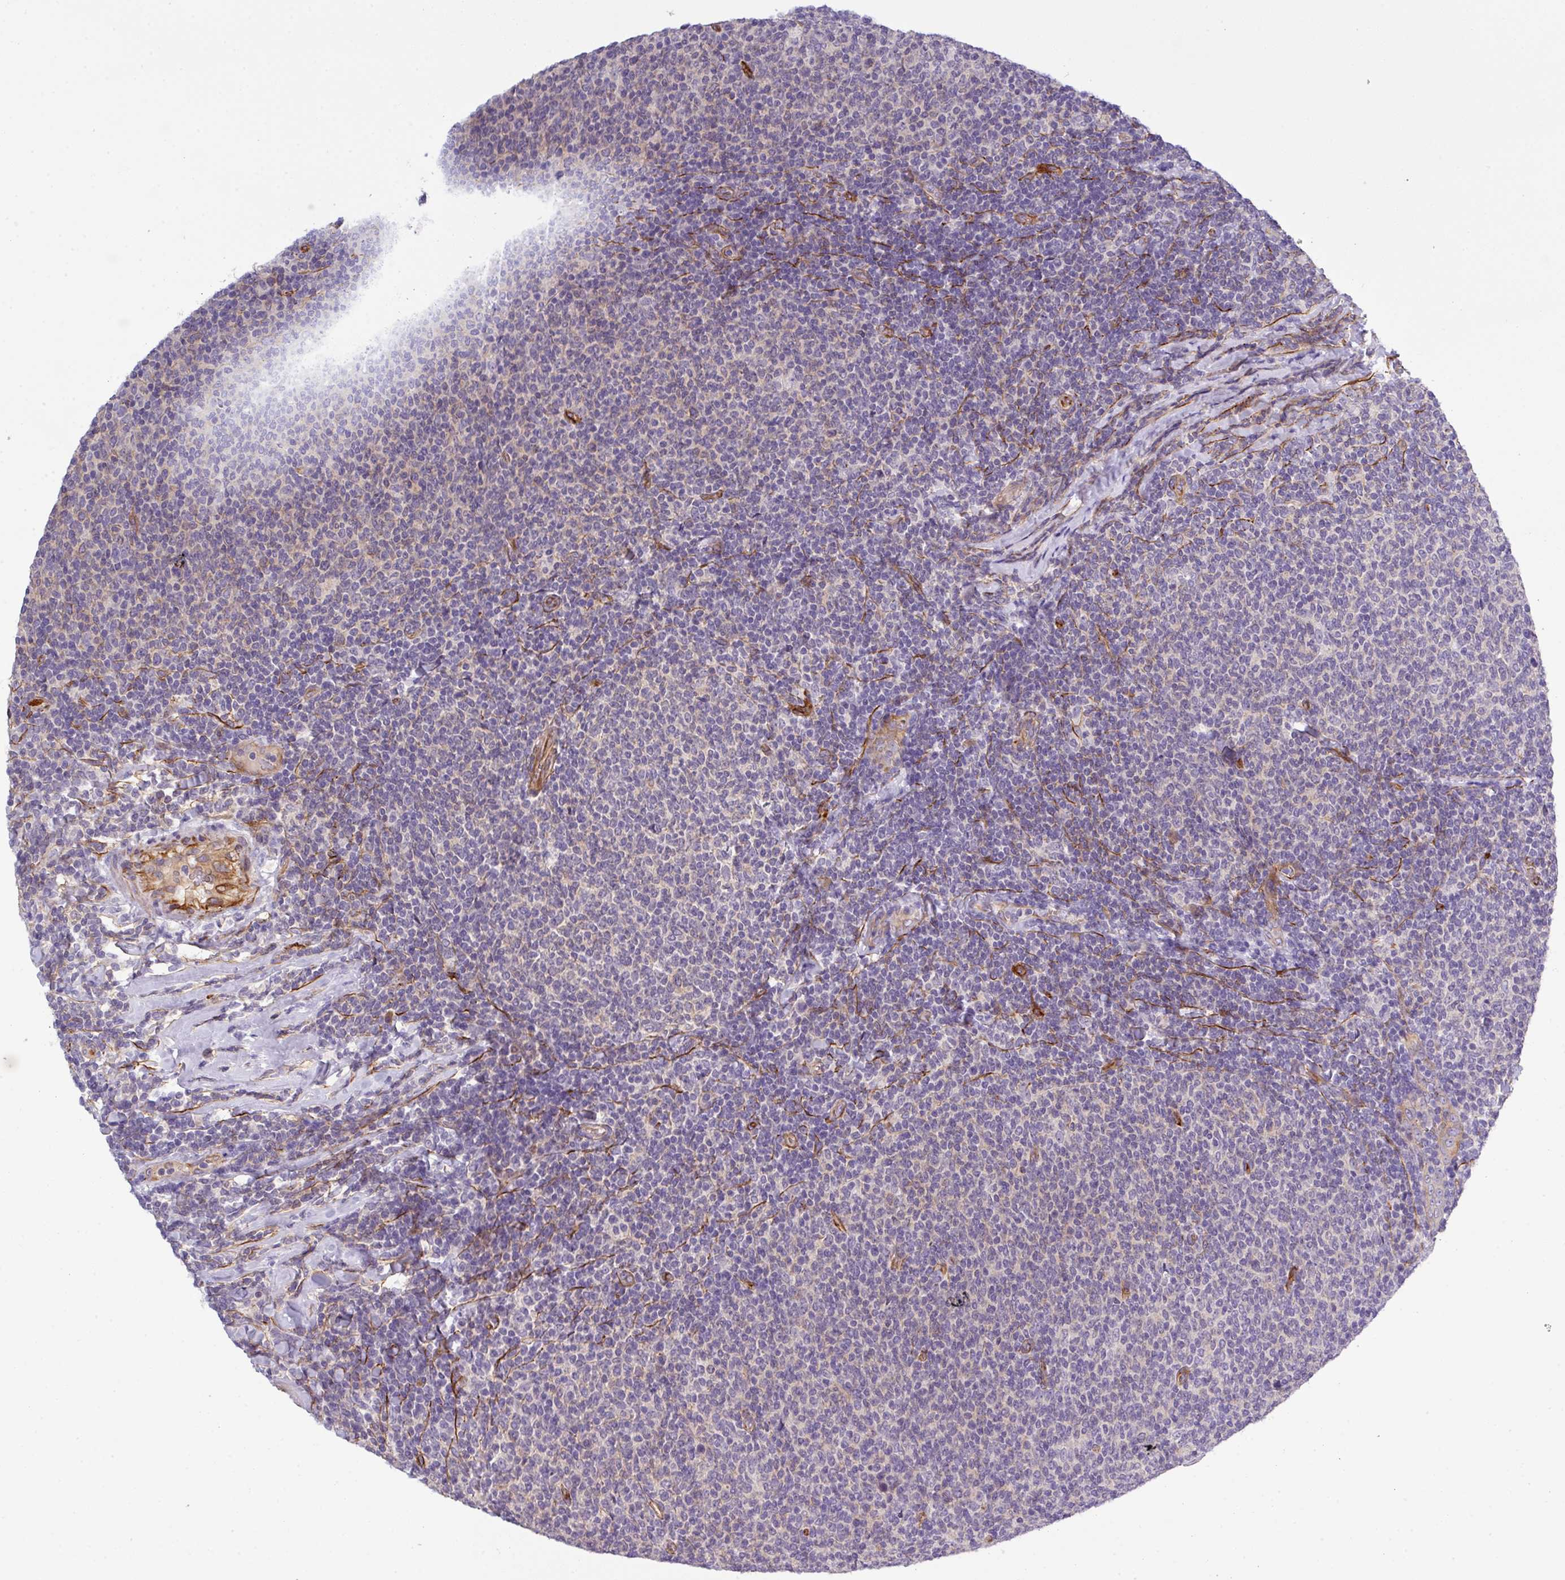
{"staining": {"intensity": "negative", "quantity": "none", "location": "none"}, "tissue": "lymphoma", "cell_type": "Tumor cells", "image_type": "cancer", "snomed": [{"axis": "morphology", "description": "Malignant lymphoma, non-Hodgkin's type, Low grade"}, {"axis": "topography", "description": "Lymph node"}], "caption": "A histopathology image of lymphoma stained for a protein displays no brown staining in tumor cells. (Brightfield microscopy of DAB (3,3'-diaminobenzidine) immunohistochemistry at high magnification).", "gene": "PARD6A", "patient": {"sex": "male", "age": 52}}